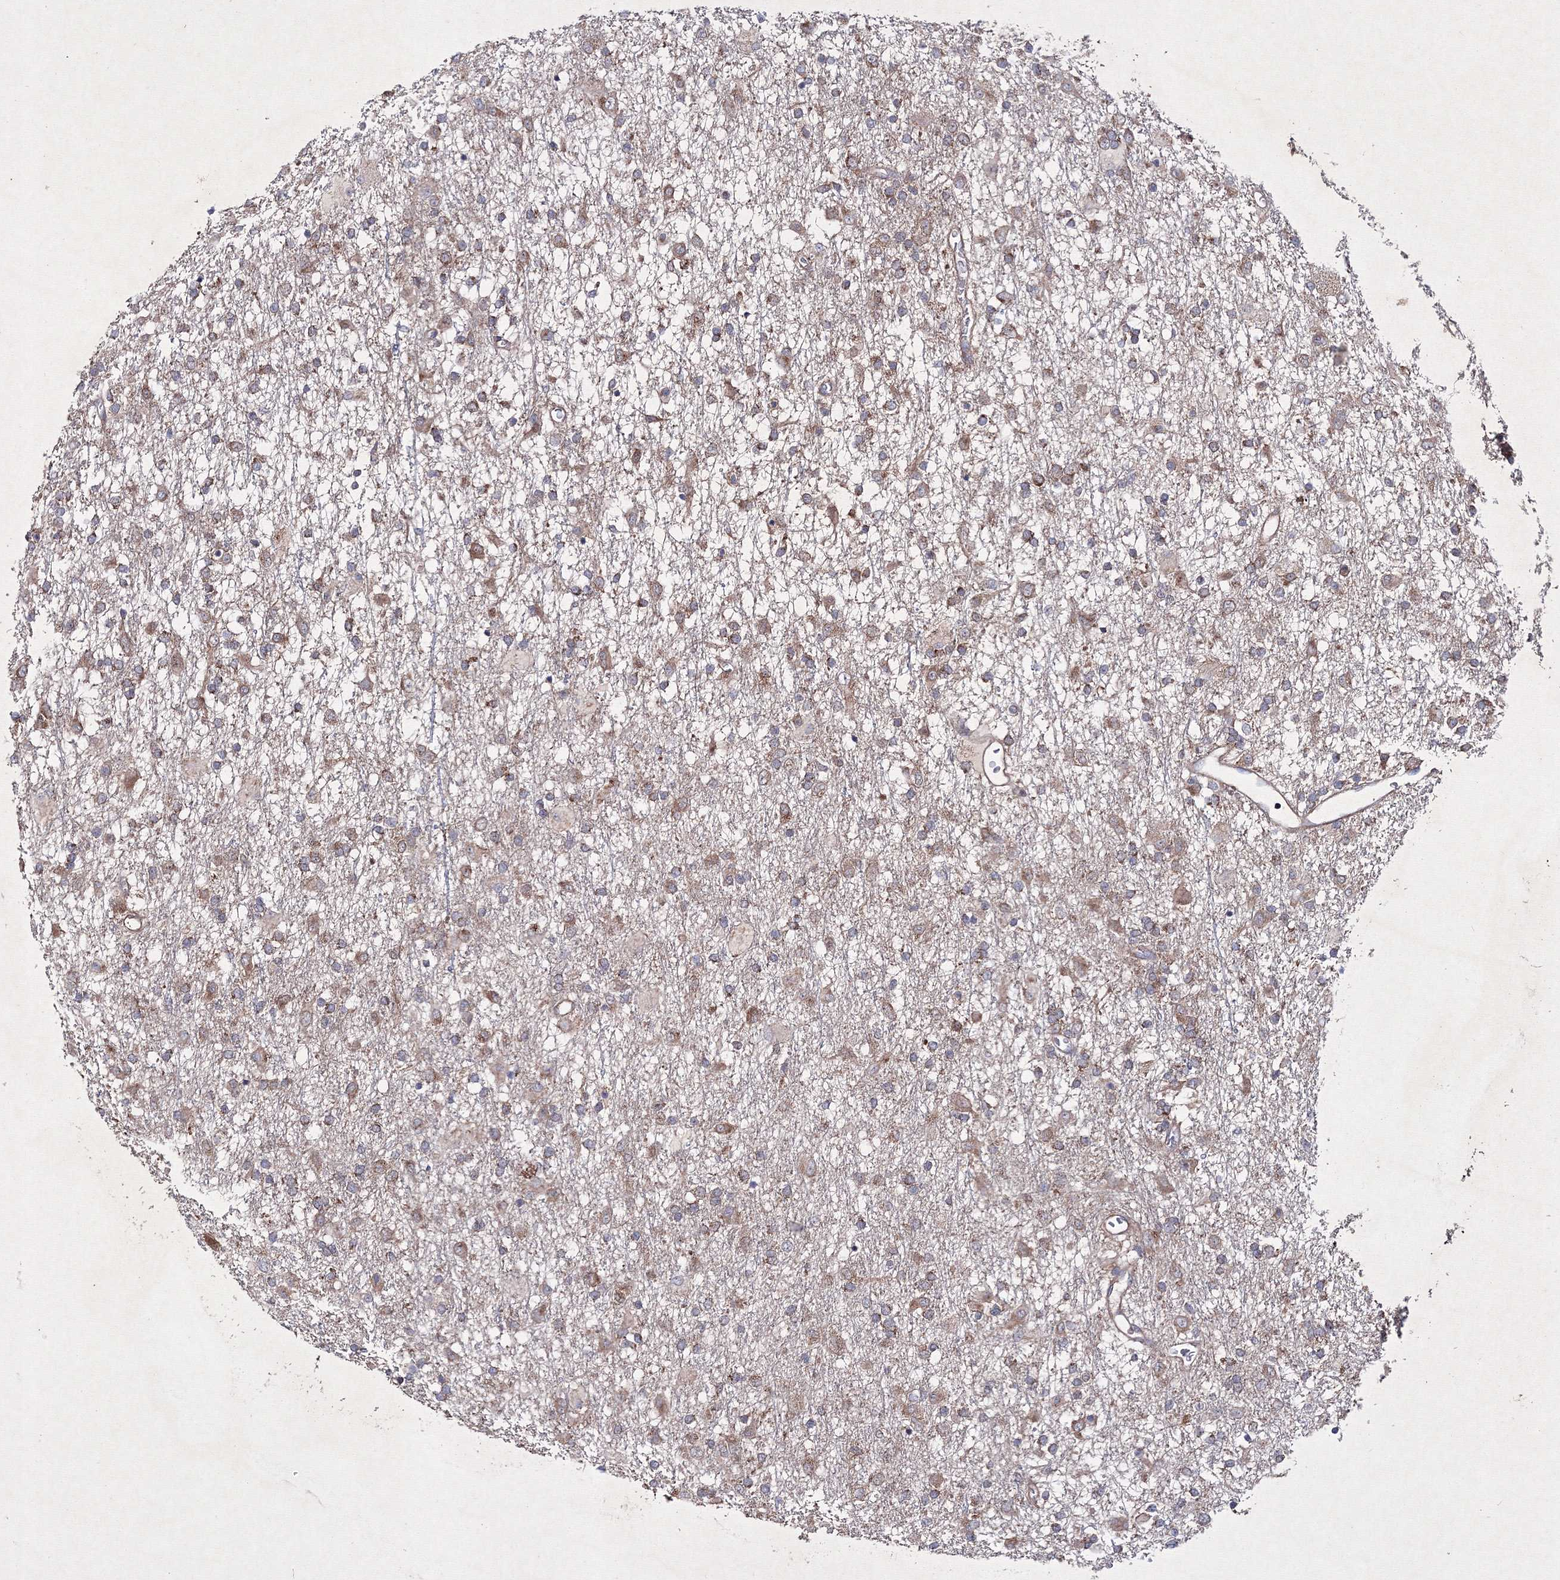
{"staining": {"intensity": "moderate", "quantity": ">75%", "location": "cytoplasmic/membranous"}, "tissue": "glioma", "cell_type": "Tumor cells", "image_type": "cancer", "snomed": [{"axis": "morphology", "description": "Glioma, malignant, Low grade"}, {"axis": "topography", "description": "Brain"}], "caption": "IHC micrograph of neoplastic tissue: glioma stained using immunohistochemistry (IHC) demonstrates medium levels of moderate protein expression localized specifically in the cytoplasmic/membranous of tumor cells, appearing as a cytoplasmic/membranous brown color.", "gene": "GFM1", "patient": {"sex": "male", "age": 65}}